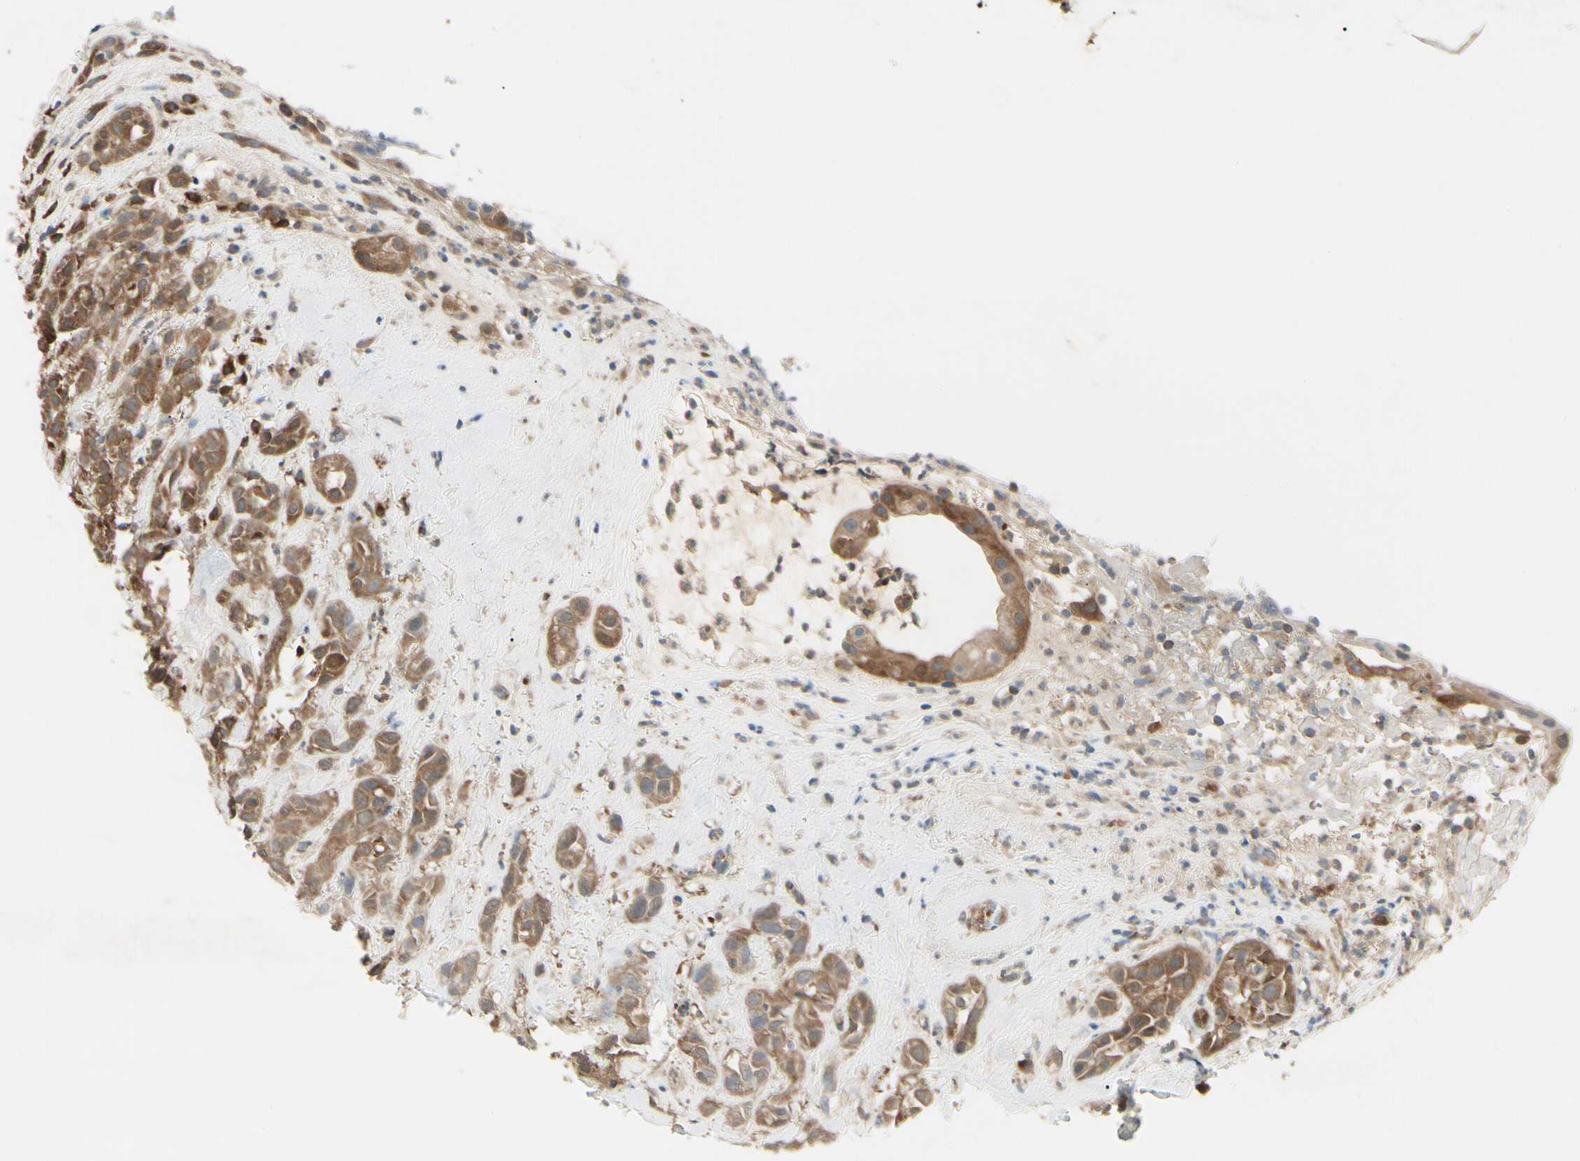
{"staining": {"intensity": "strong", "quantity": ">75%", "location": "cytoplasmic/membranous"}, "tissue": "head and neck cancer", "cell_type": "Tumor cells", "image_type": "cancer", "snomed": [{"axis": "morphology", "description": "Squamous cell carcinoma, NOS"}, {"axis": "topography", "description": "Head-Neck"}], "caption": "This is an image of immunohistochemistry (IHC) staining of squamous cell carcinoma (head and neck), which shows strong positivity in the cytoplasmic/membranous of tumor cells.", "gene": "NME1-NME2", "patient": {"sex": "male", "age": 62}}